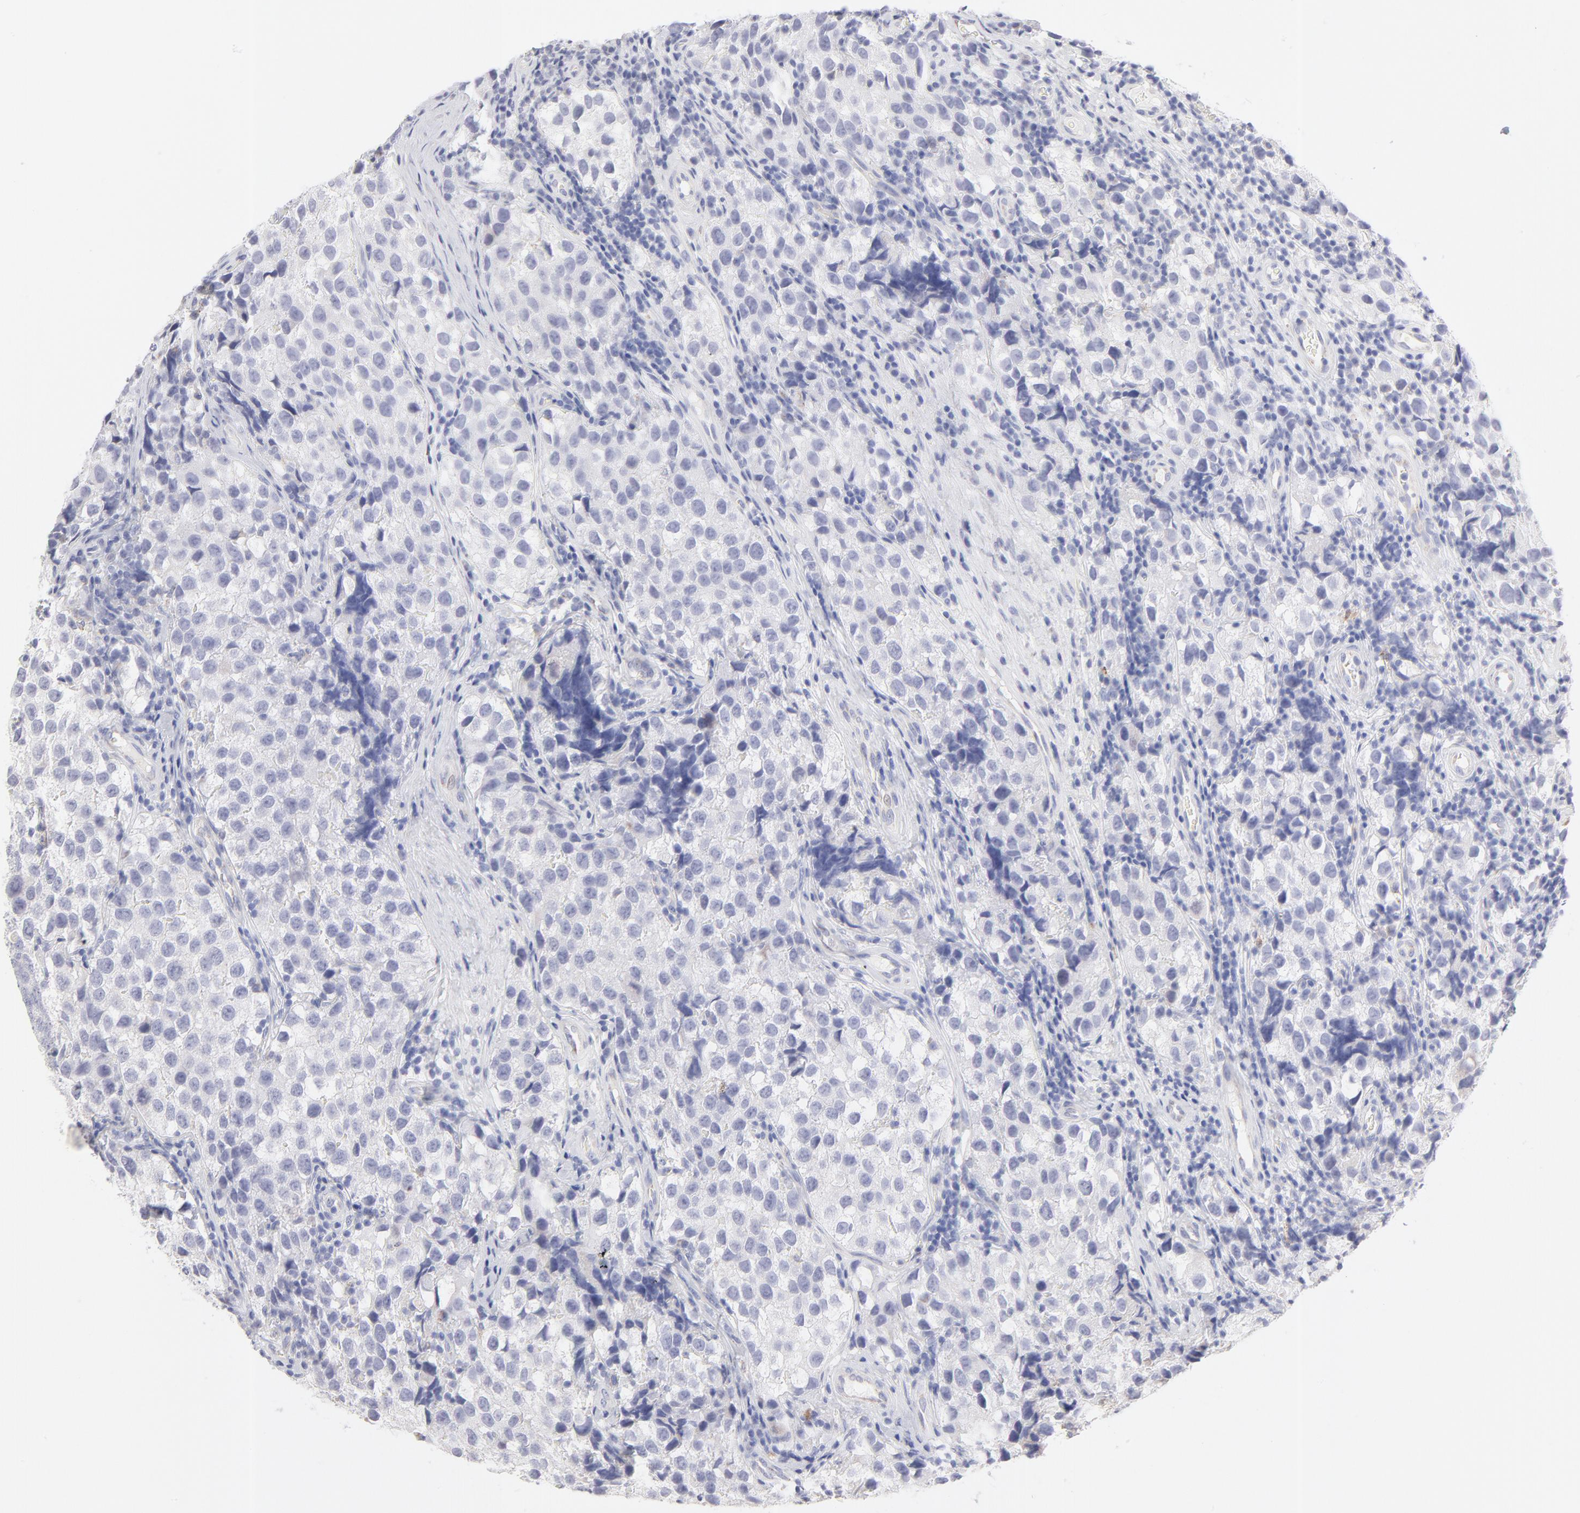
{"staining": {"intensity": "negative", "quantity": "none", "location": "none"}, "tissue": "testis cancer", "cell_type": "Tumor cells", "image_type": "cancer", "snomed": [{"axis": "morphology", "description": "Seminoma, NOS"}, {"axis": "topography", "description": "Testis"}], "caption": "An image of testis cancer stained for a protein shows no brown staining in tumor cells.", "gene": "TST", "patient": {"sex": "male", "age": 39}}